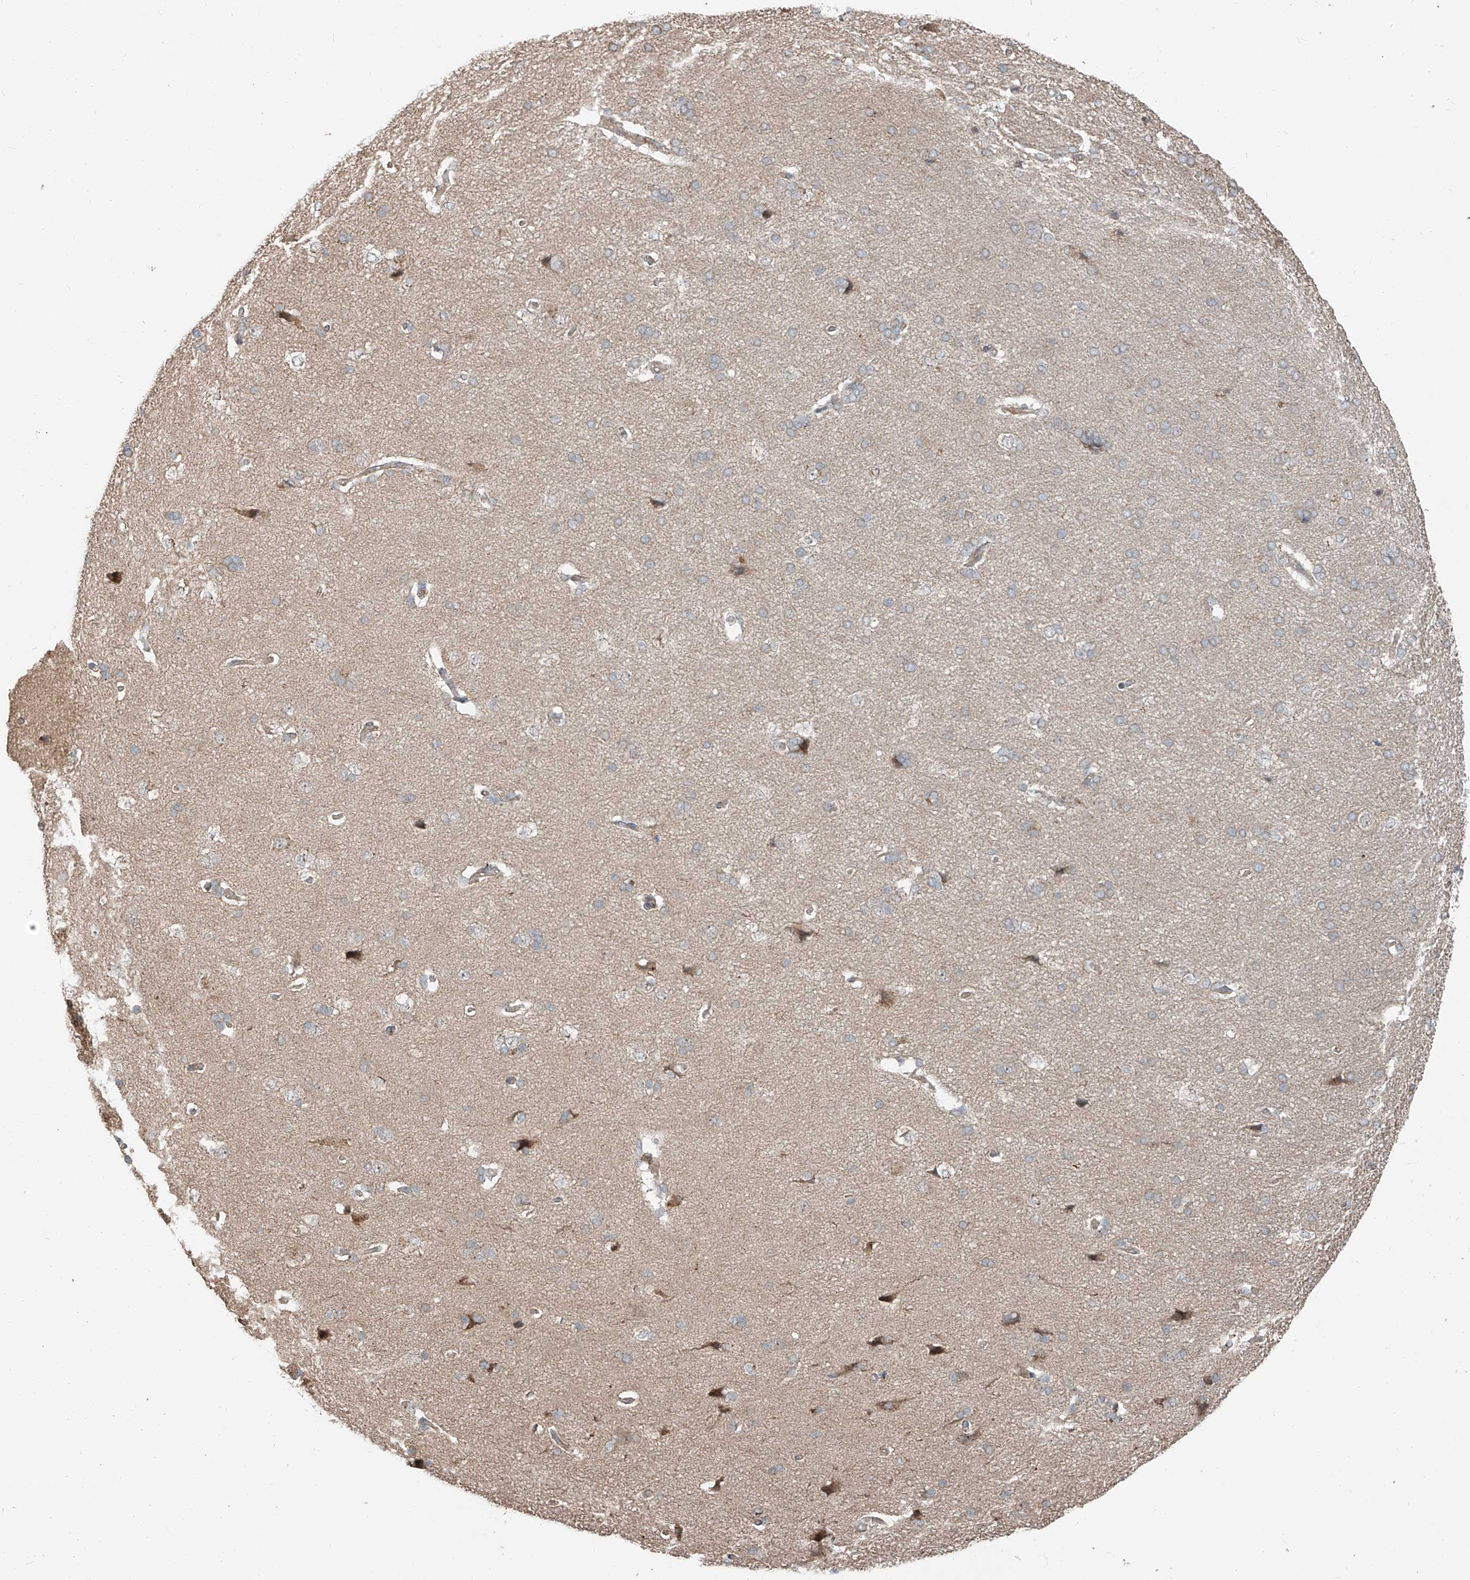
{"staining": {"intensity": "weak", "quantity": ">75%", "location": "cytoplasmic/membranous"}, "tissue": "cerebral cortex", "cell_type": "Endothelial cells", "image_type": "normal", "snomed": [{"axis": "morphology", "description": "Normal tissue, NOS"}, {"axis": "topography", "description": "Cerebral cortex"}], "caption": "Cerebral cortex stained with DAB immunohistochemistry shows low levels of weak cytoplasmic/membranous positivity in approximately >75% of endothelial cells.", "gene": "CEP162", "patient": {"sex": "male", "age": 62}}